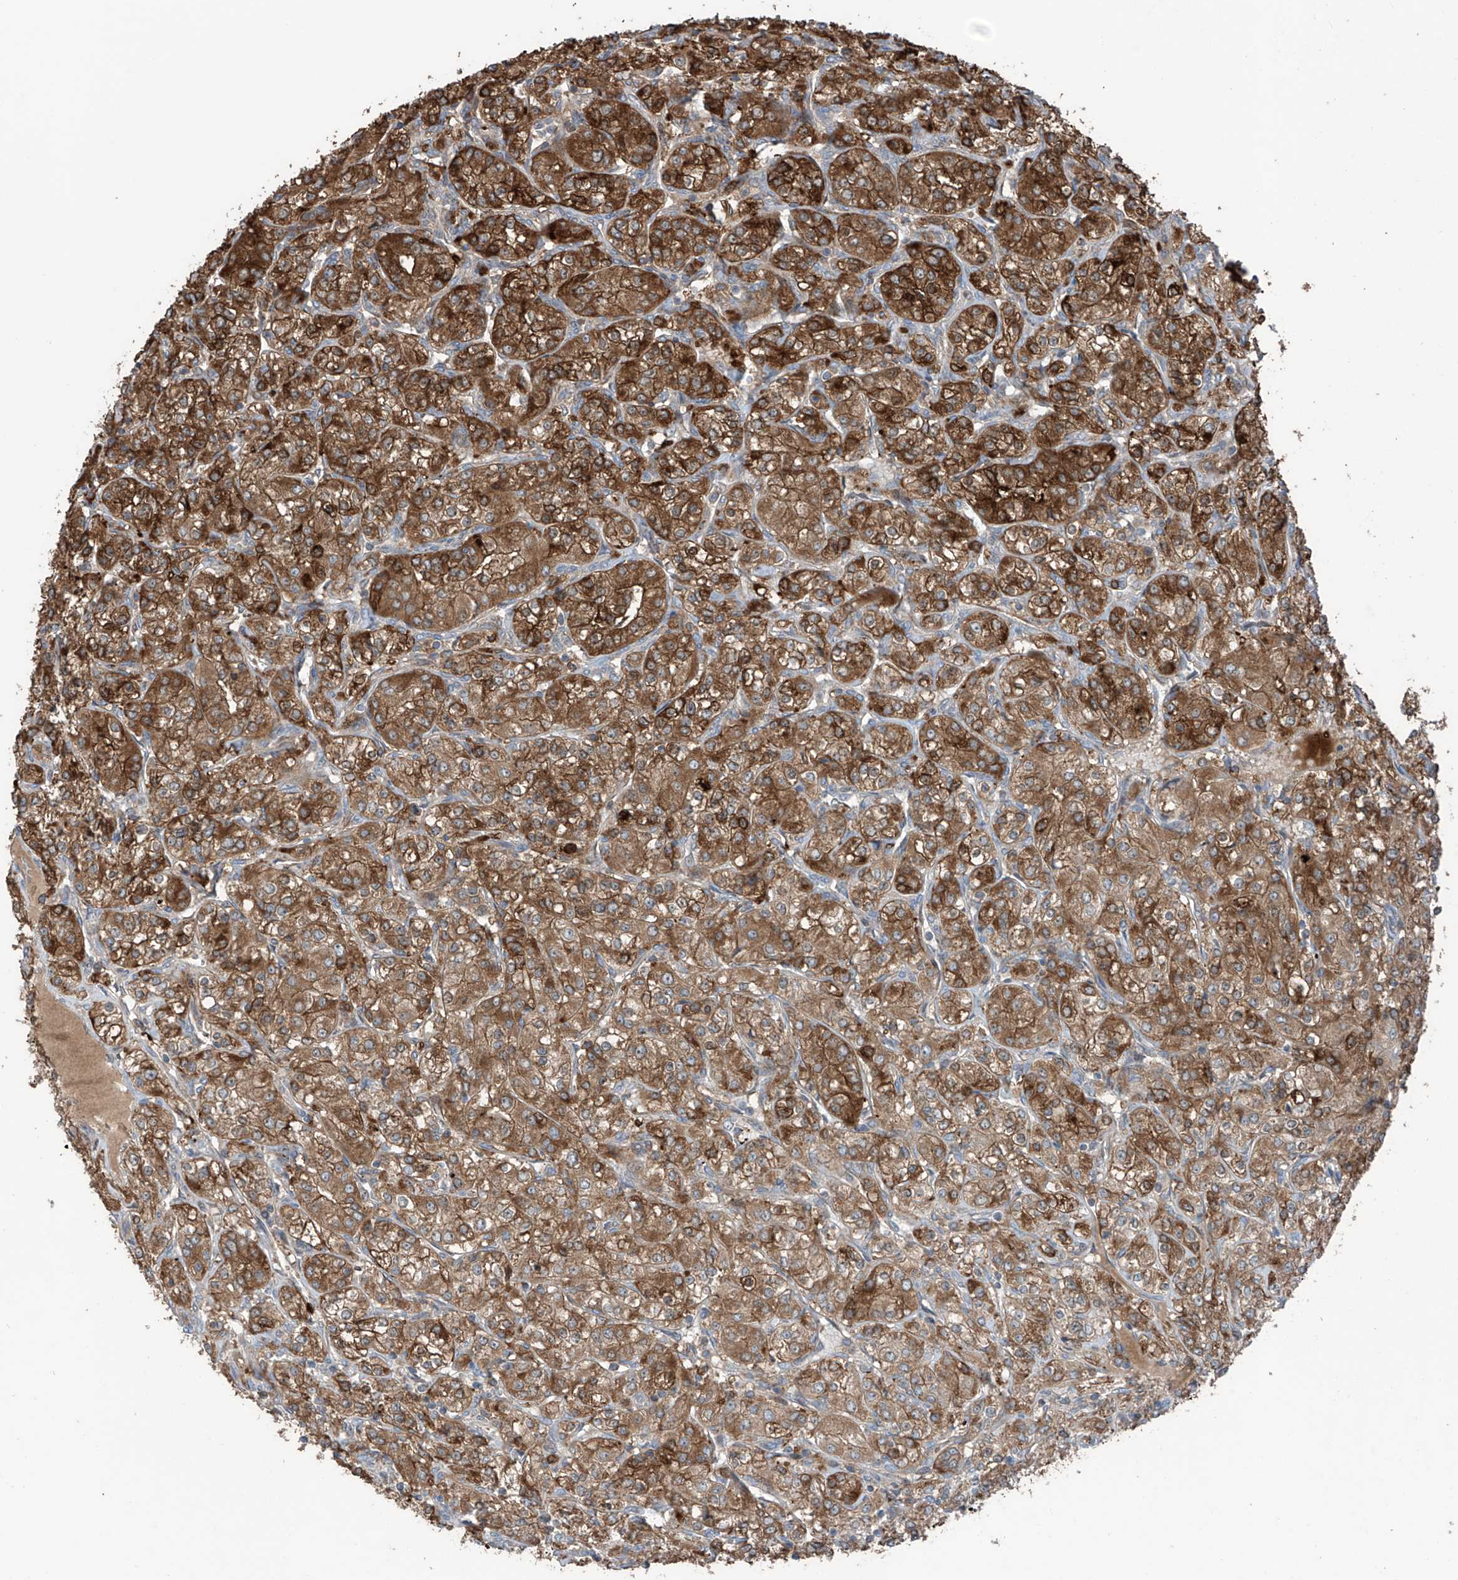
{"staining": {"intensity": "strong", "quantity": ">75%", "location": "cytoplasmic/membranous"}, "tissue": "renal cancer", "cell_type": "Tumor cells", "image_type": "cancer", "snomed": [{"axis": "morphology", "description": "Adenocarcinoma, NOS"}, {"axis": "topography", "description": "Kidney"}], "caption": "An immunohistochemistry (IHC) histopathology image of neoplastic tissue is shown. Protein staining in brown labels strong cytoplasmic/membranous positivity in renal cancer within tumor cells.", "gene": "SAMD3", "patient": {"sex": "male", "age": 77}}